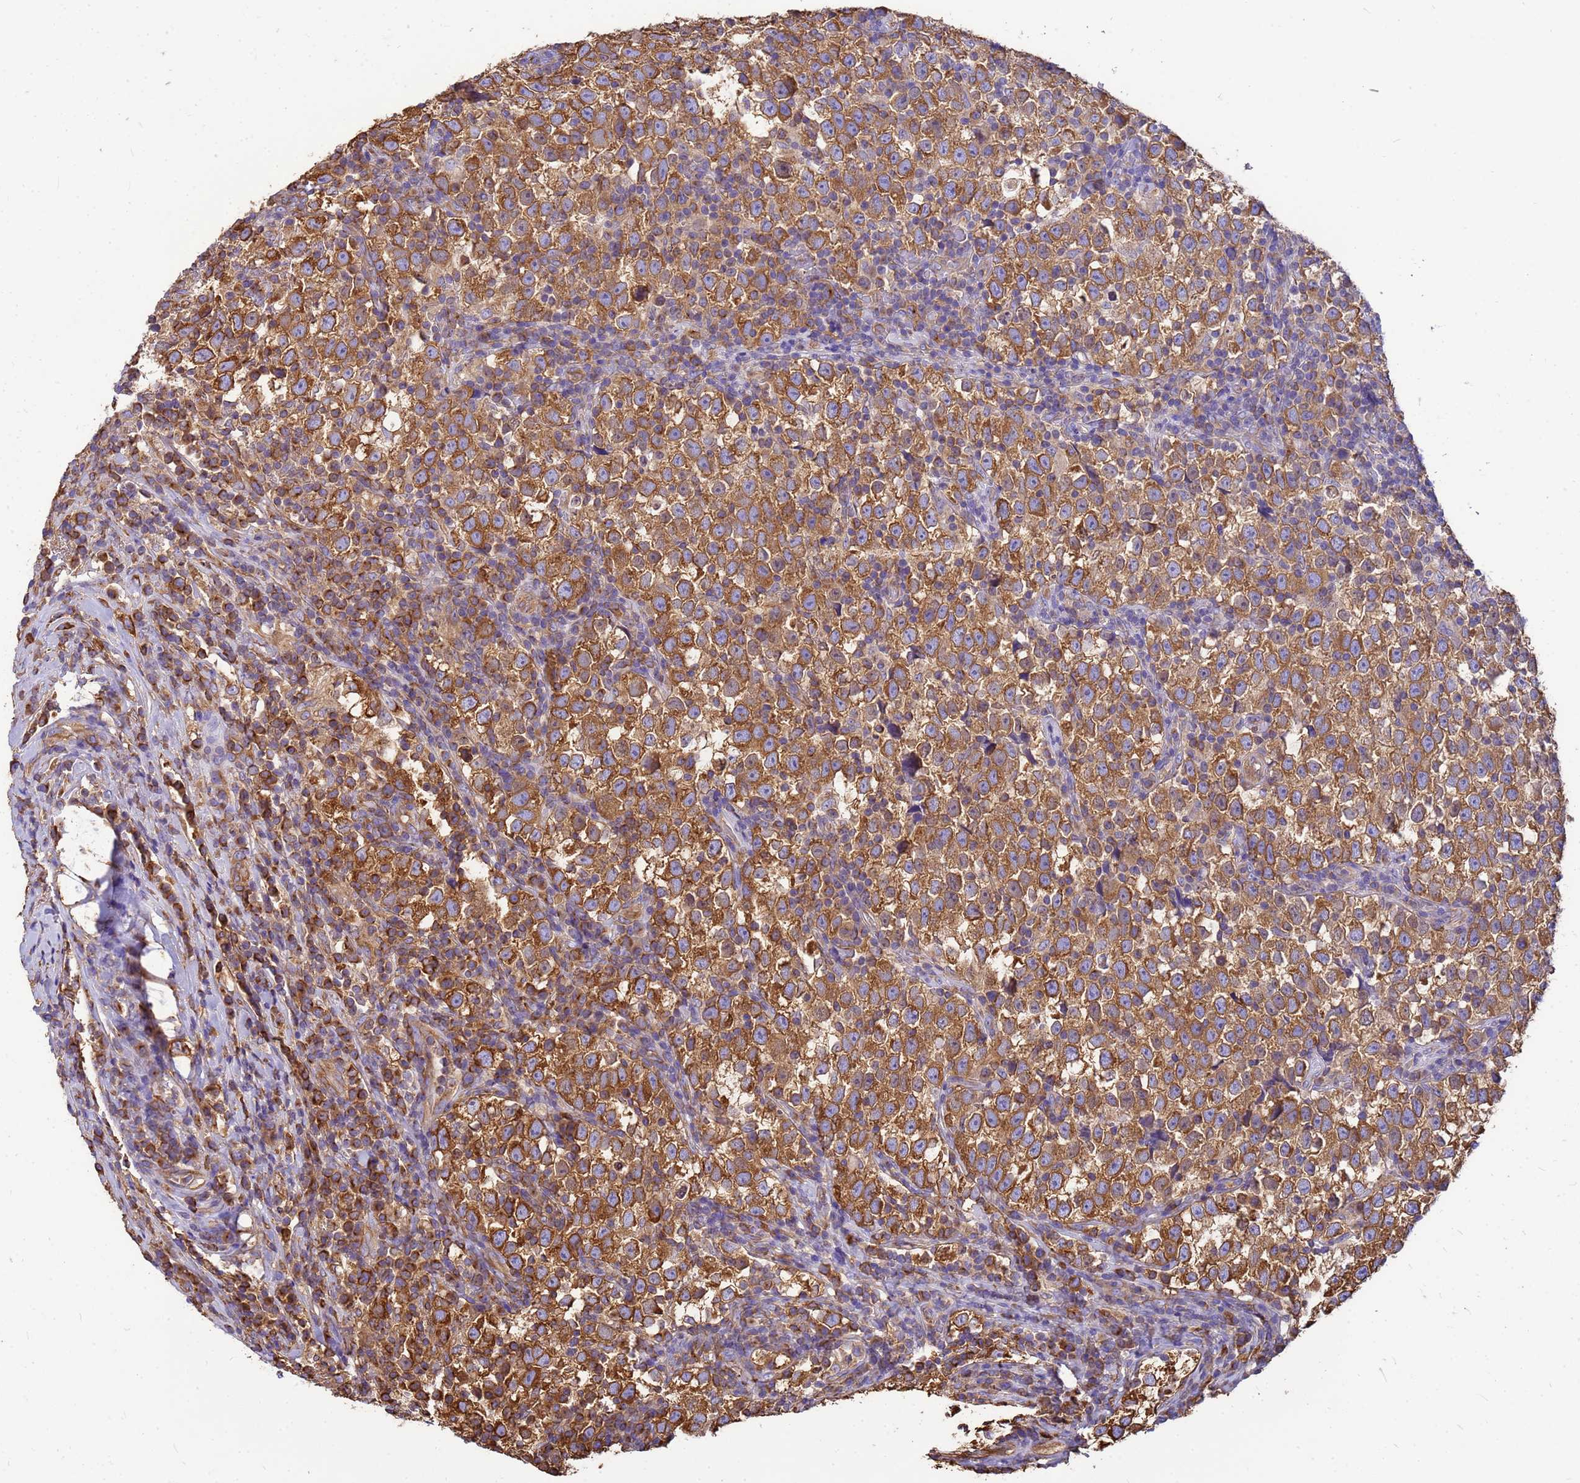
{"staining": {"intensity": "strong", "quantity": ">75%", "location": "cytoplasmic/membranous"}, "tissue": "testis cancer", "cell_type": "Tumor cells", "image_type": "cancer", "snomed": [{"axis": "morphology", "description": "Normal tissue, NOS"}, {"axis": "morphology", "description": "Seminoma, NOS"}, {"axis": "topography", "description": "Testis"}], "caption": "Immunohistochemistry (IHC) (DAB (3,3'-diaminobenzidine)) staining of human seminoma (testis) reveals strong cytoplasmic/membranous protein staining in about >75% of tumor cells.", "gene": "TUBB1", "patient": {"sex": "male", "age": 43}}